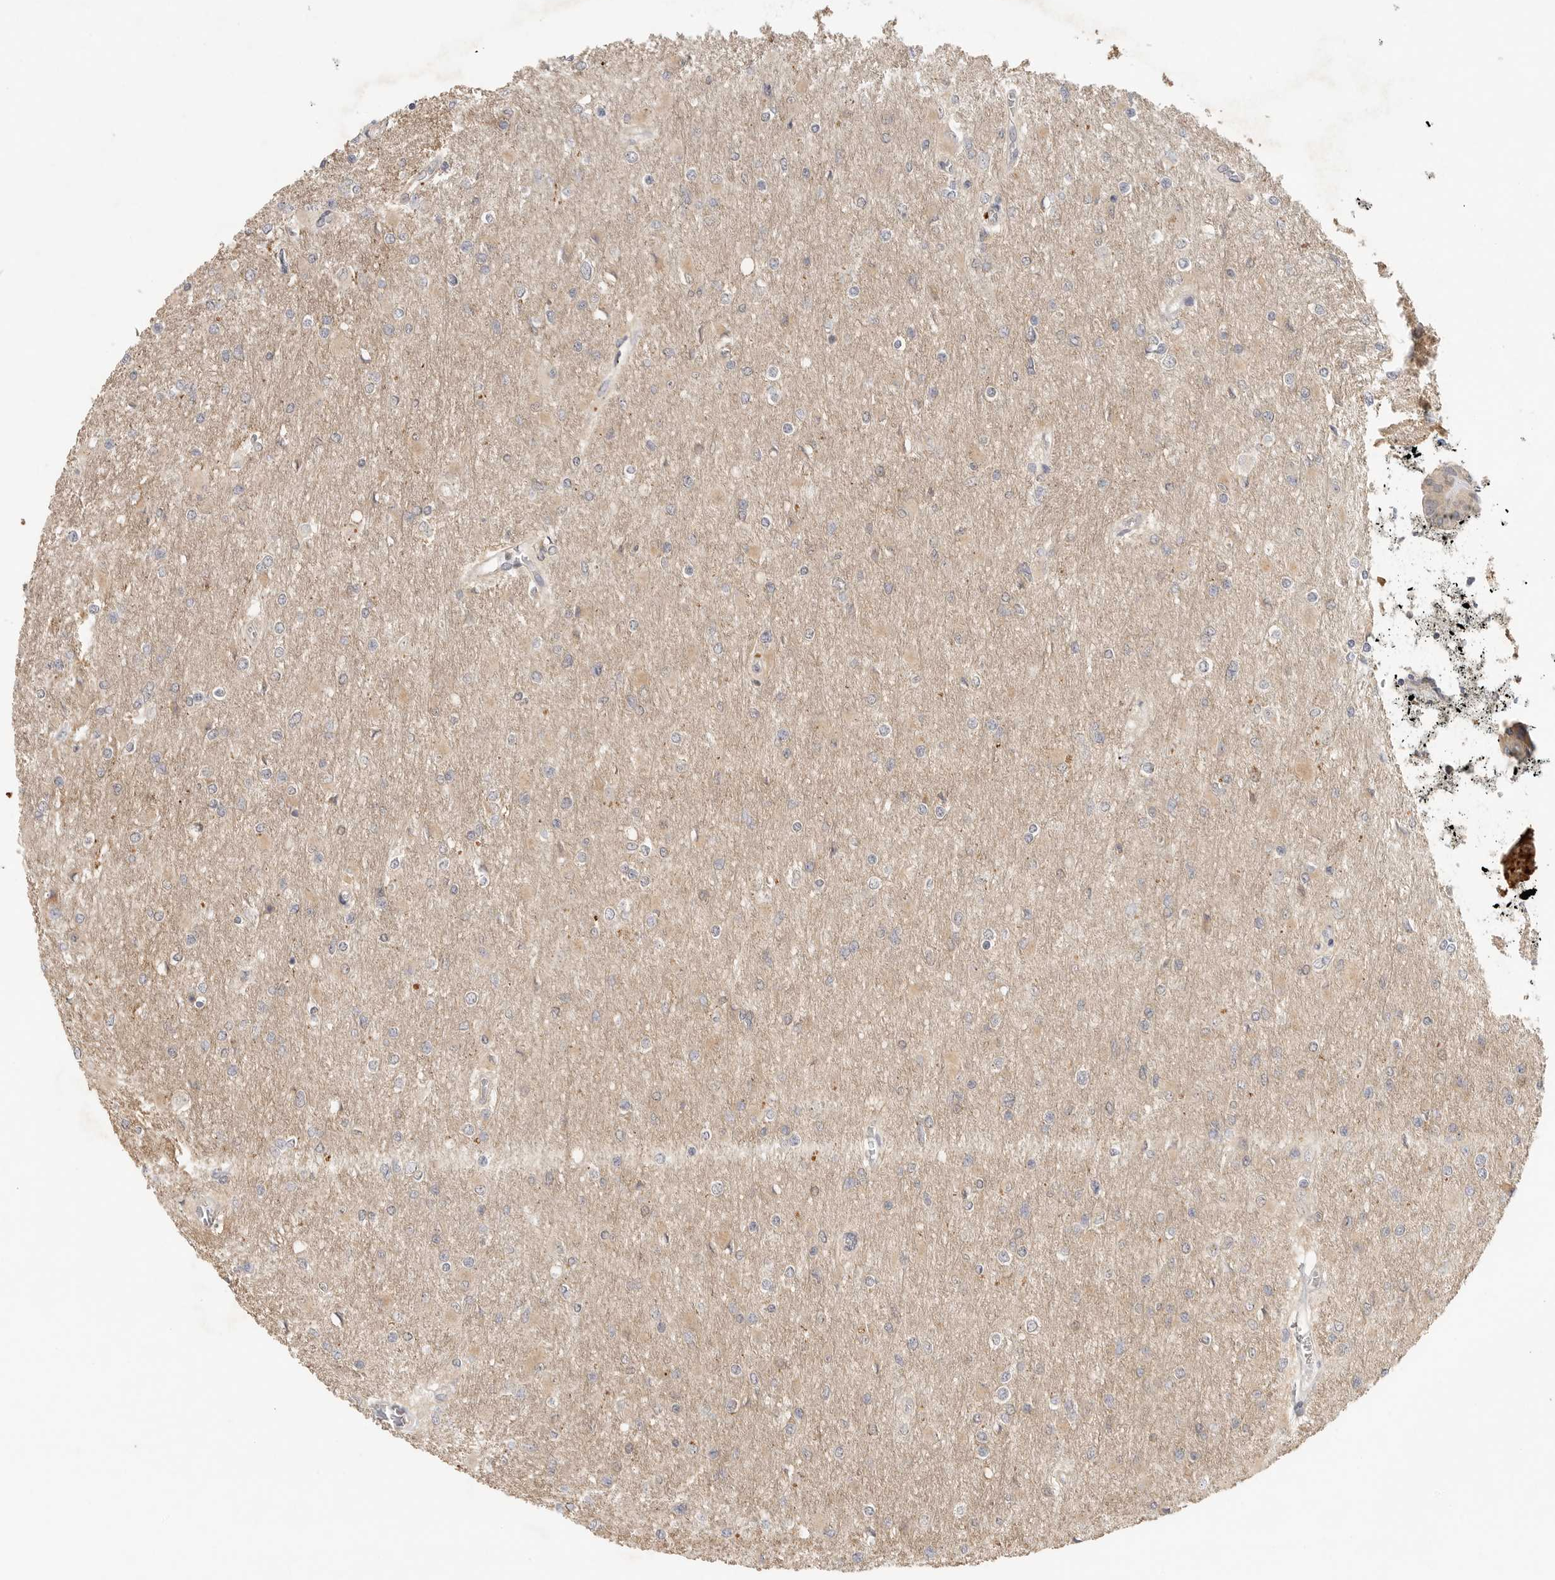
{"staining": {"intensity": "negative", "quantity": "none", "location": "none"}, "tissue": "glioma", "cell_type": "Tumor cells", "image_type": "cancer", "snomed": [{"axis": "morphology", "description": "Glioma, malignant, High grade"}, {"axis": "topography", "description": "Cerebral cortex"}], "caption": "A high-resolution image shows immunohistochemistry staining of high-grade glioma (malignant), which shows no significant expression in tumor cells.", "gene": "HDAC6", "patient": {"sex": "female", "age": 36}}